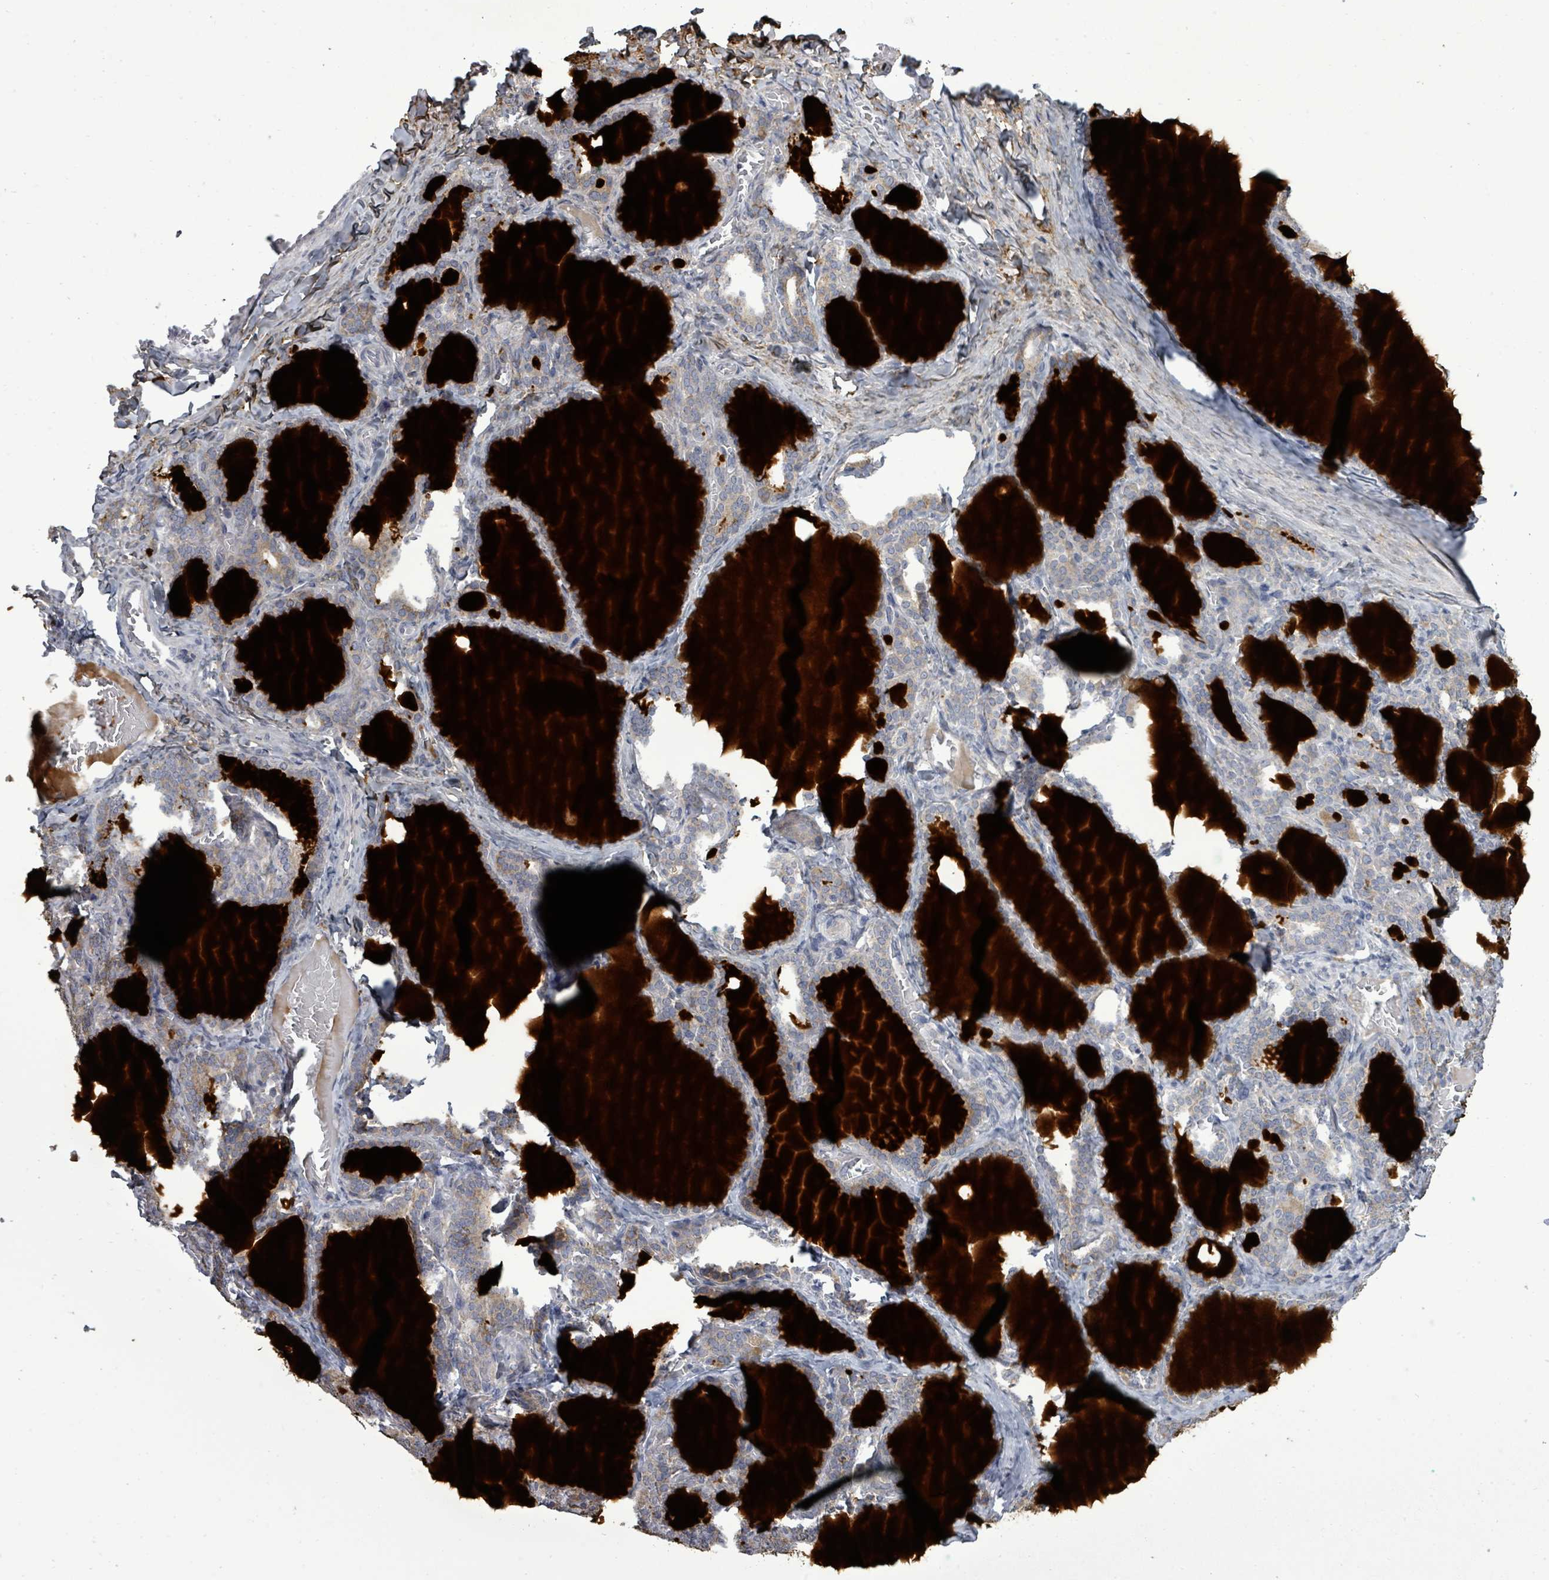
{"staining": {"intensity": "moderate", "quantity": "25%-75%", "location": "cytoplasmic/membranous"}, "tissue": "thyroid gland", "cell_type": "Glandular cells", "image_type": "normal", "snomed": [{"axis": "morphology", "description": "Normal tissue, NOS"}, {"axis": "topography", "description": "Thyroid gland"}], "caption": "This micrograph reveals IHC staining of benign thyroid gland, with medium moderate cytoplasmic/membranous staining in about 25%-75% of glandular cells.", "gene": "POMGNT2", "patient": {"sex": "female", "age": 31}}